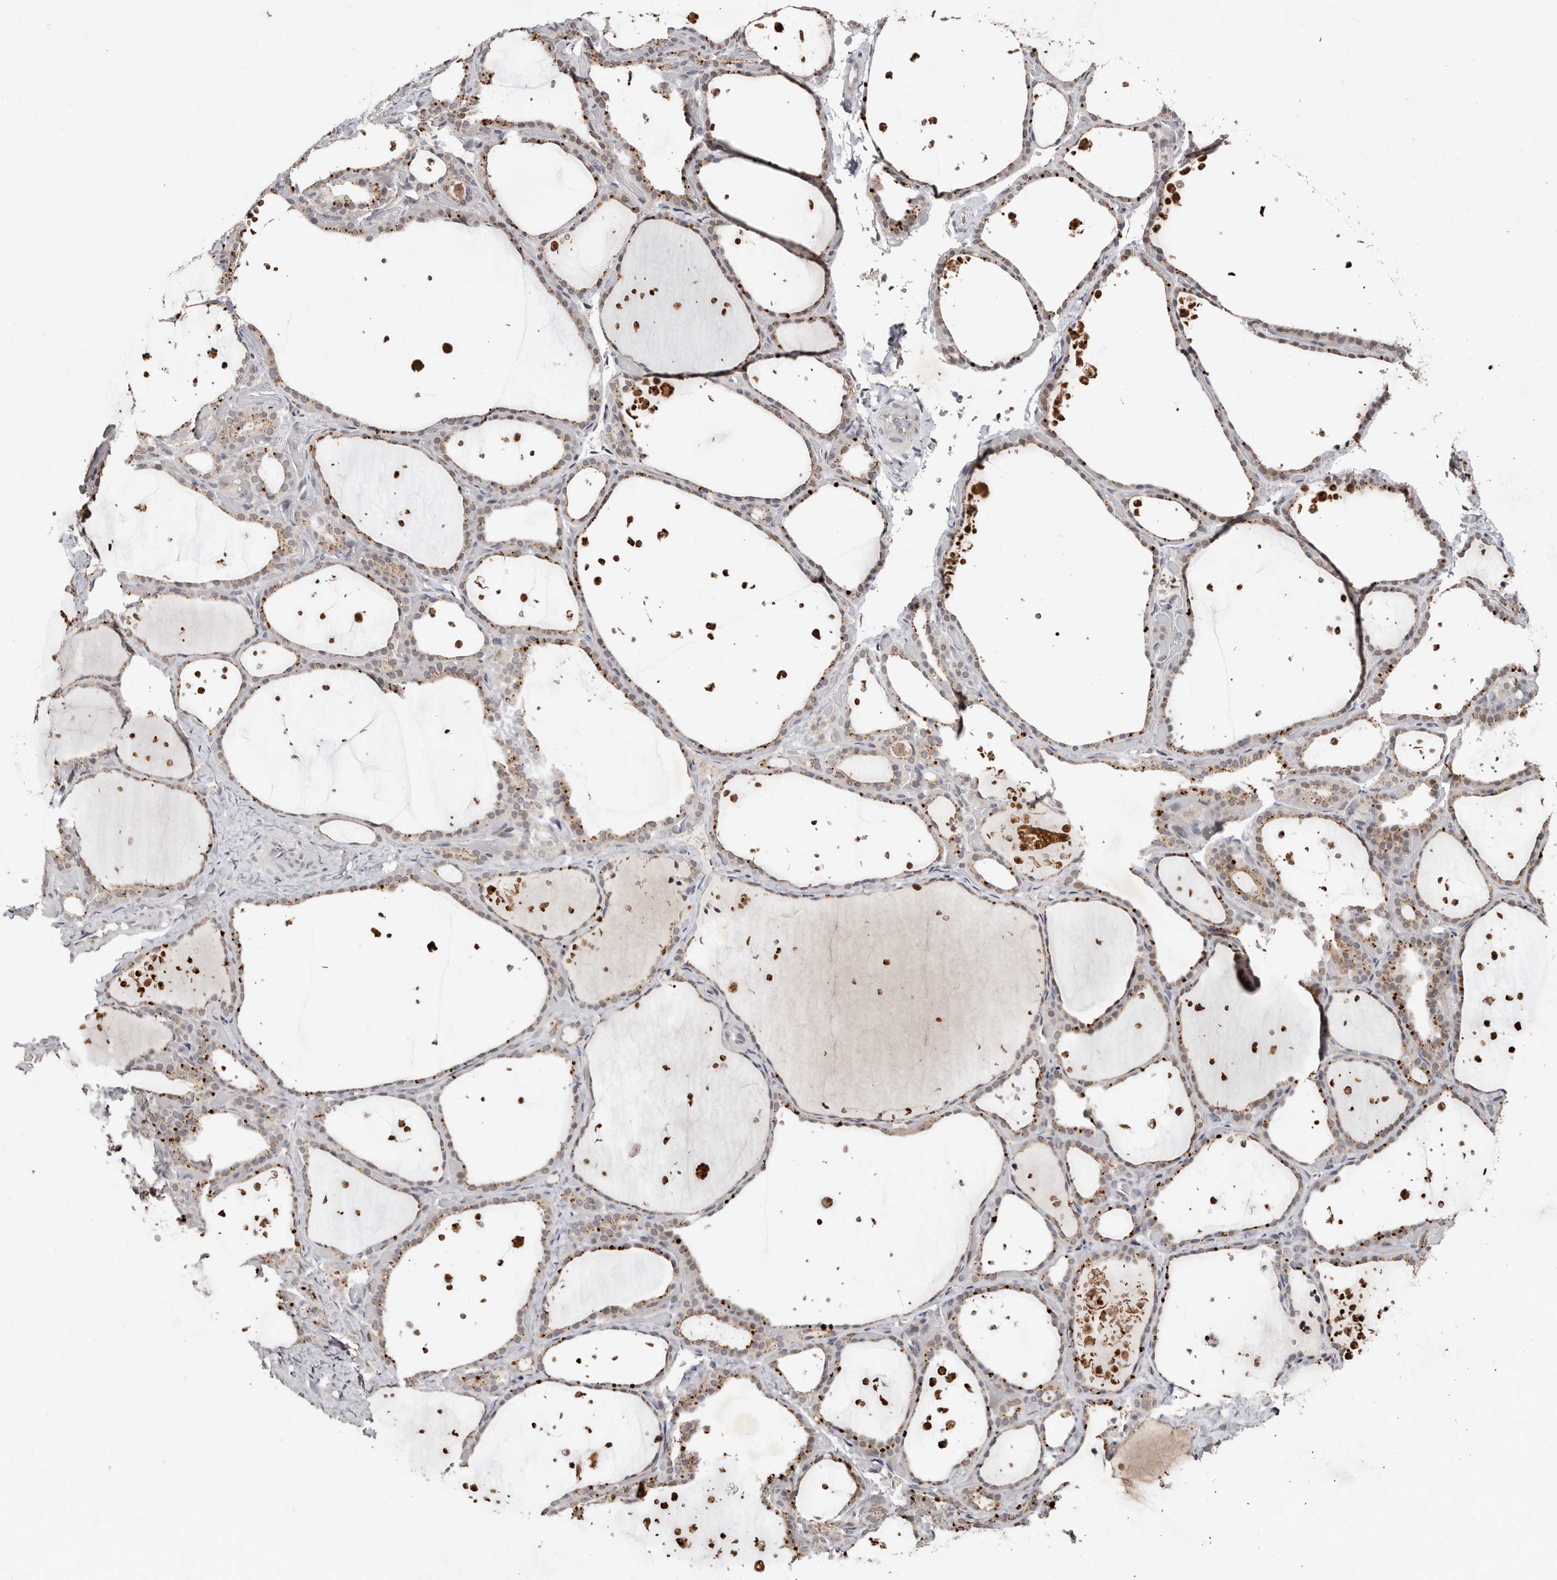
{"staining": {"intensity": "strong", "quantity": "<25%", "location": "cytoplasmic/membranous"}, "tissue": "thyroid gland", "cell_type": "Glandular cells", "image_type": "normal", "snomed": [{"axis": "morphology", "description": "Normal tissue, NOS"}, {"axis": "topography", "description": "Thyroid gland"}], "caption": "A high-resolution histopathology image shows IHC staining of unremarkable thyroid gland, which demonstrates strong cytoplasmic/membranous expression in approximately <25% of glandular cells.", "gene": "KLF7", "patient": {"sex": "female", "age": 44}}